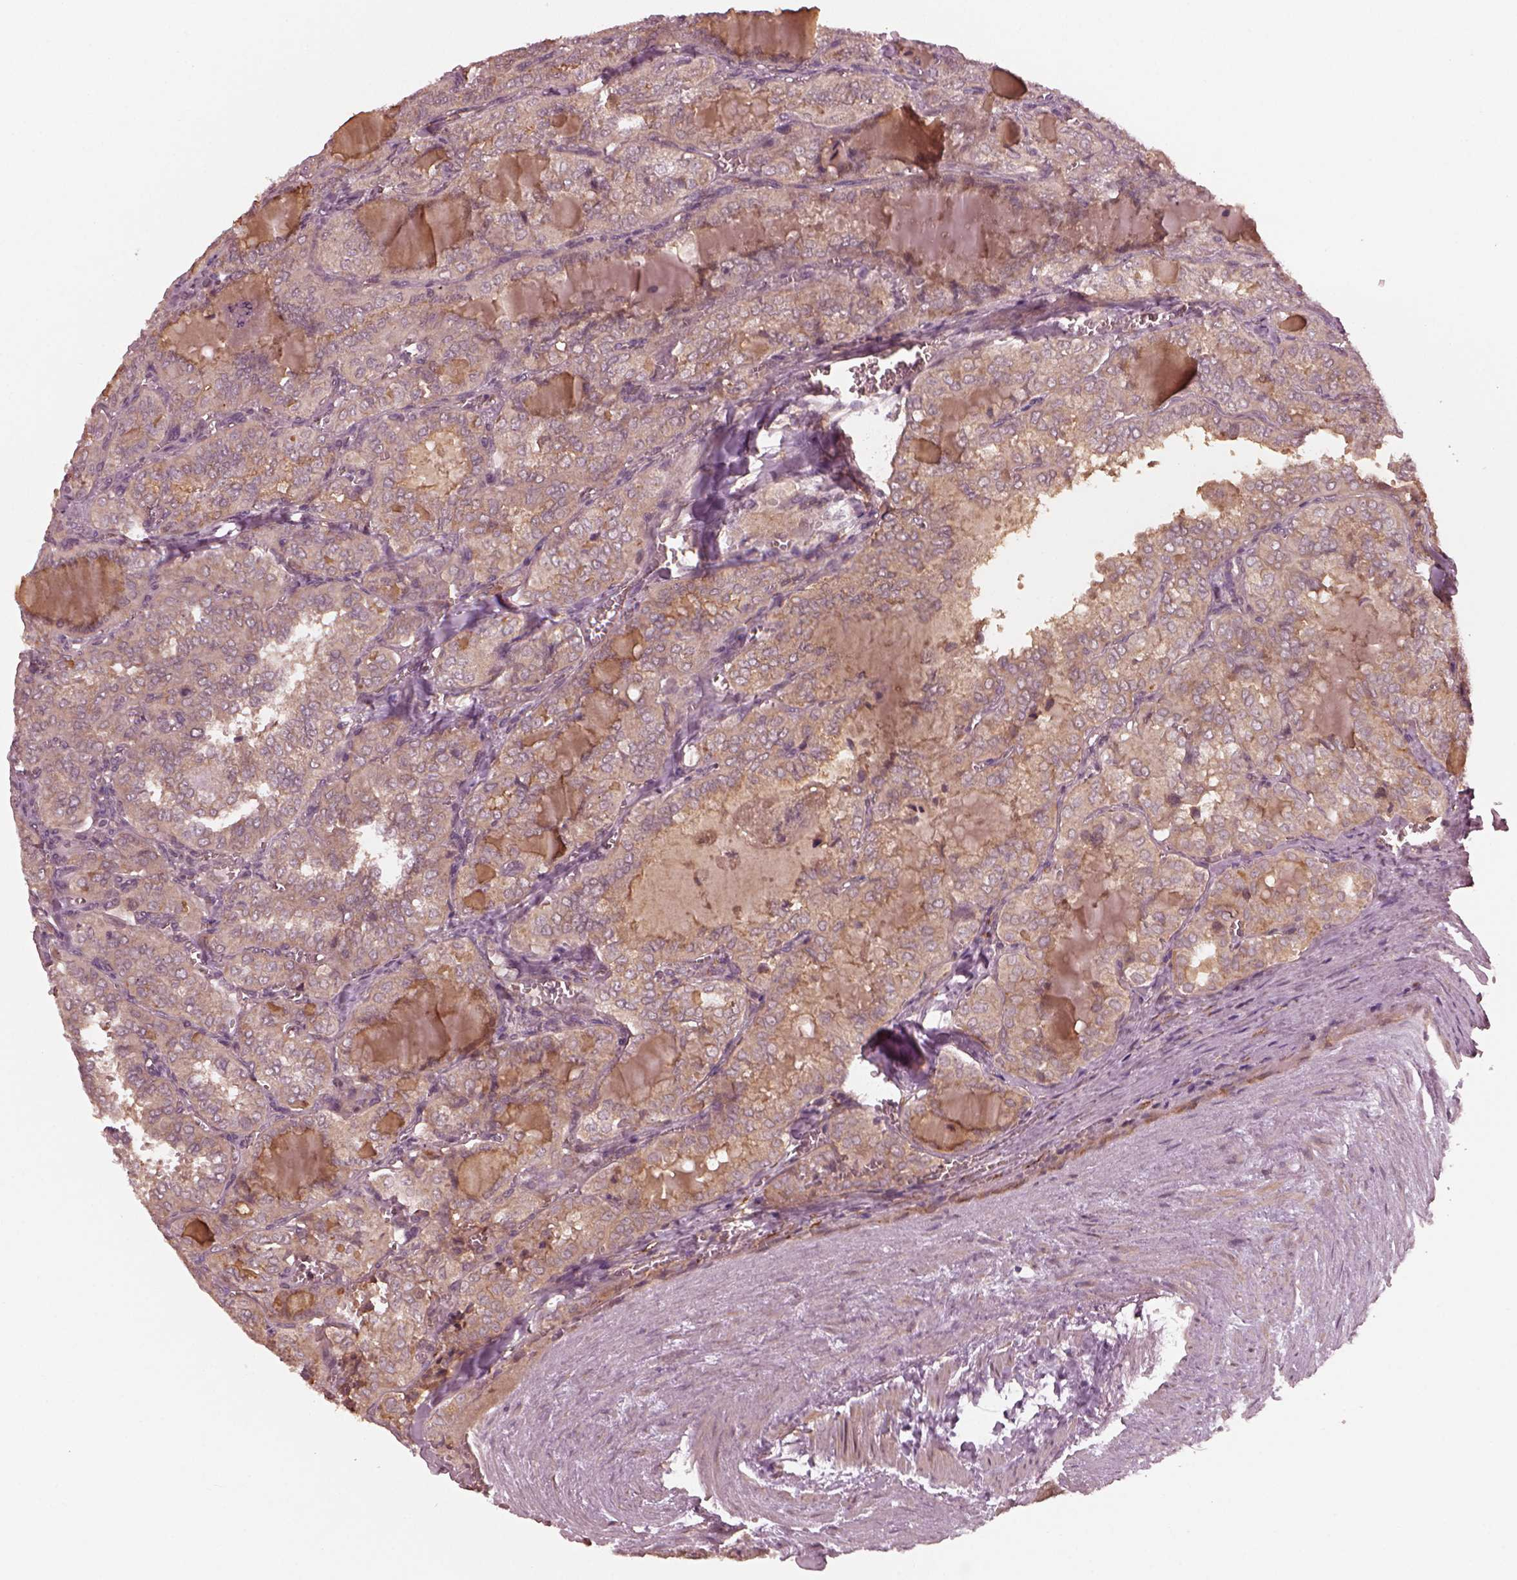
{"staining": {"intensity": "moderate", "quantity": "<25%", "location": "cytoplasmic/membranous"}, "tissue": "thyroid cancer", "cell_type": "Tumor cells", "image_type": "cancer", "snomed": [{"axis": "morphology", "description": "Papillary adenocarcinoma, NOS"}, {"axis": "topography", "description": "Thyroid gland"}], "caption": "Moderate cytoplasmic/membranous positivity for a protein is identified in approximately <25% of tumor cells of thyroid cancer using IHC.", "gene": "FAF2", "patient": {"sex": "female", "age": 41}}